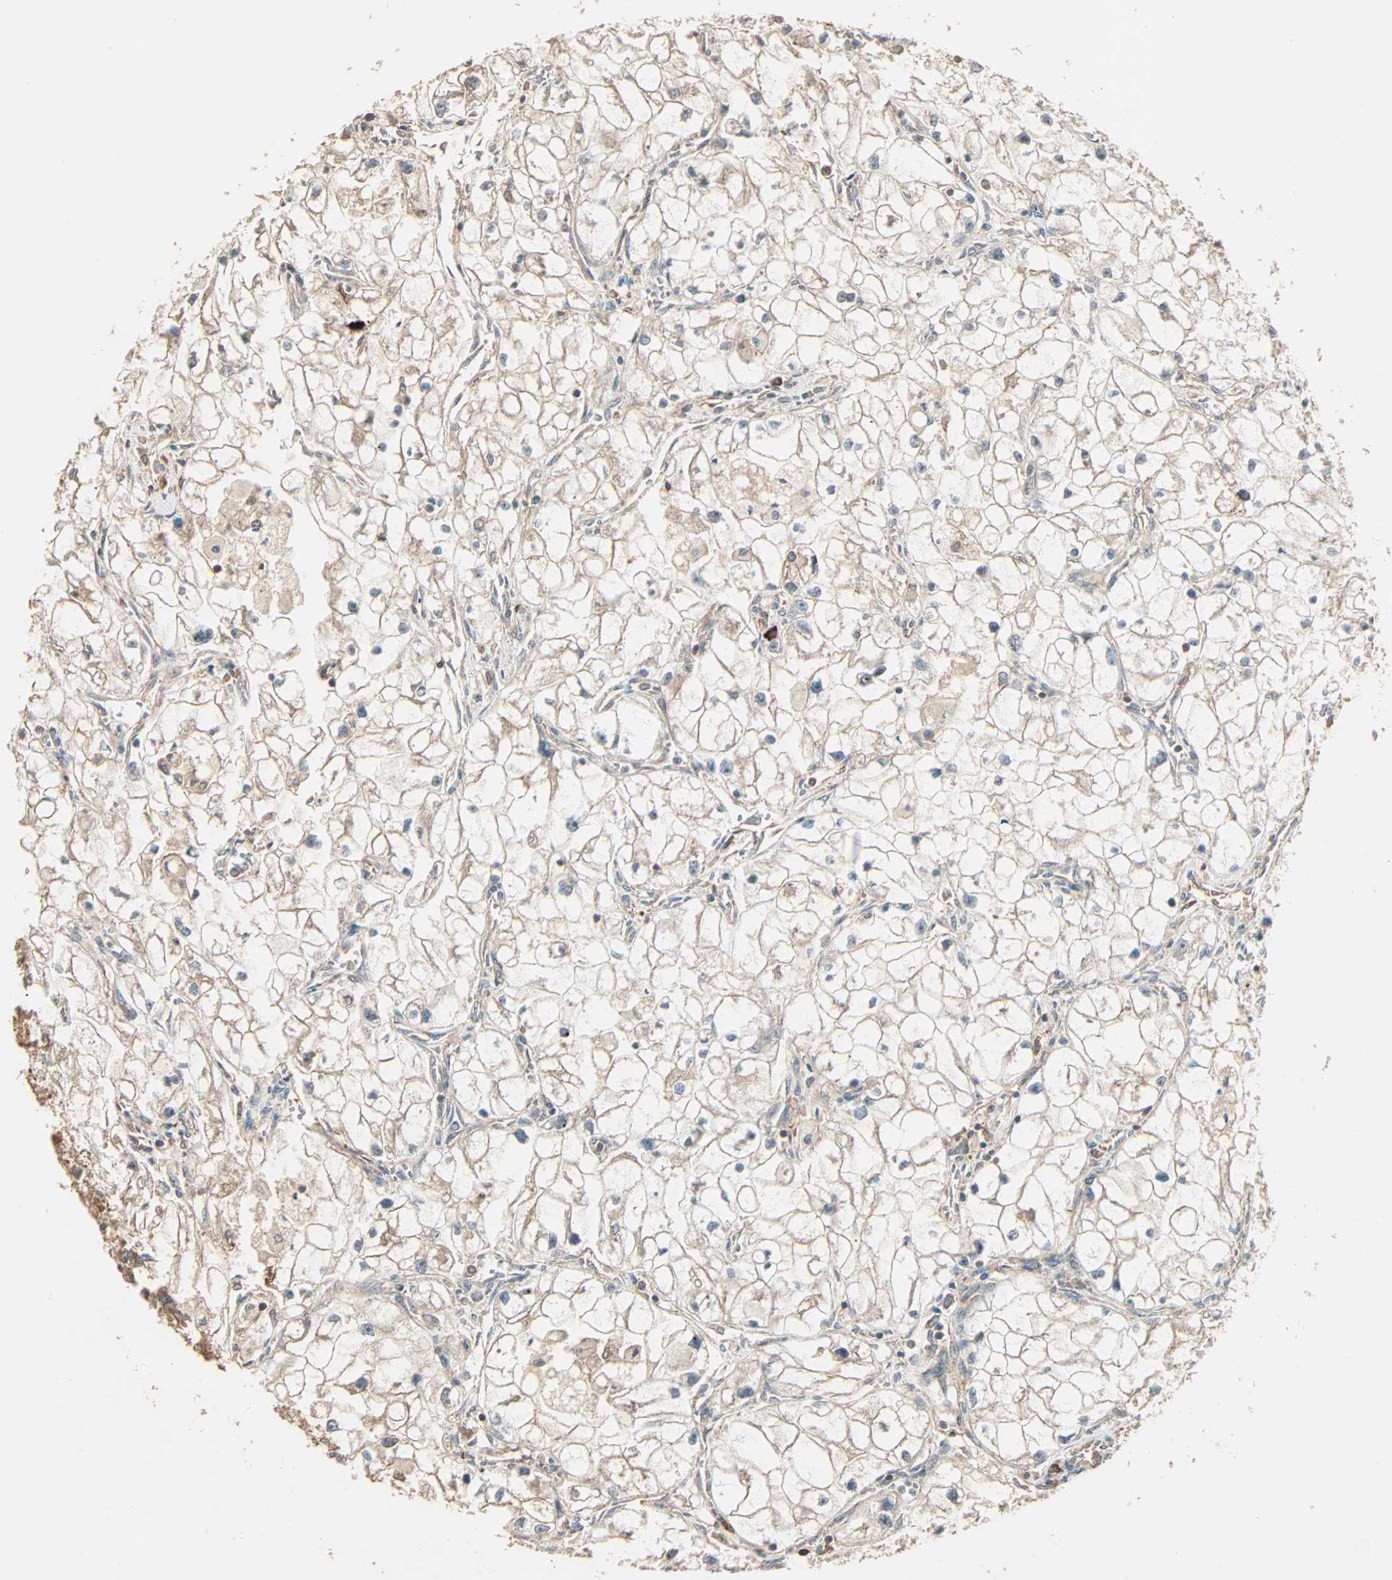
{"staining": {"intensity": "negative", "quantity": "none", "location": "none"}, "tissue": "renal cancer", "cell_type": "Tumor cells", "image_type": "cancer", "snomed": [{"axis": "morphology", "description": "Adenocarcinoma, NOS"}, {"axis": "topography", "description": "Kidney"}], "caption": "This is an immunohistochemistry histopathology image of human renal adenocarcinoma. There is no expression in tumor cells.", "gene": "GALK1", "patient": {"sex": "female", "age": 70}}